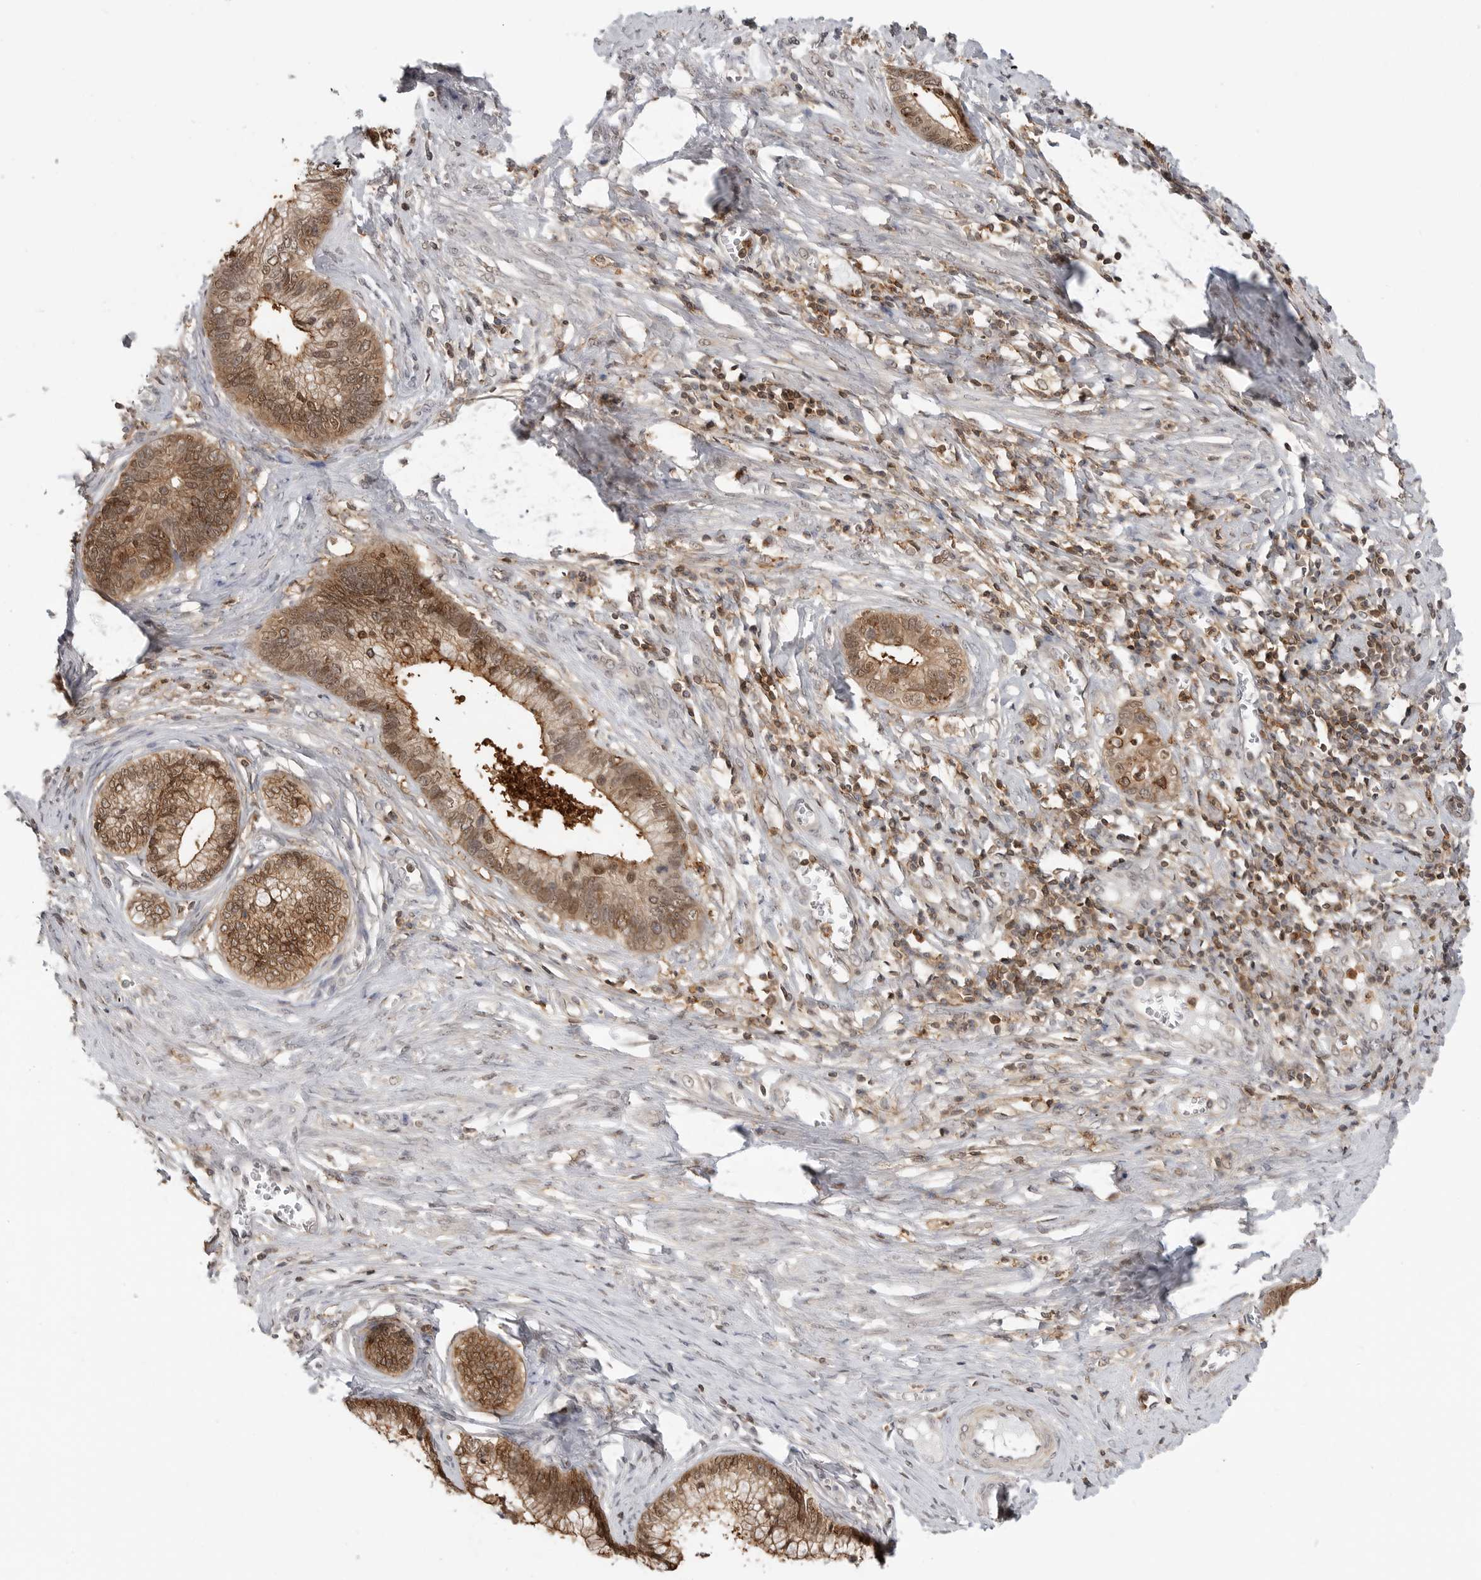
{"staining": {"intensity": "moderate", "quantity": ">75%", "location": "cytoplasmic/membranous,nuclear"}, "tissue": "cervical cancer", "cell_type": "Tumor cells", "image_type": "cancer", "snomed": [{"axis": "morphology", "description": "Adenocarcinoma, NOS"}, {"axis": "topography", "description": "Cervix"}], "caption": "Cervical adenocarcinoma was stained to show a protein in brown. There is medium levels of moderate cytoplasmic/membranous and nuclear positivity in approximately >75% of tumor cells. (DAB (3,3'-diaminobenzidine) IHC with brightfield microscopy, high magnification).", "gene": "ANXA11", "patient": {"sex": "female", "age": 44}}